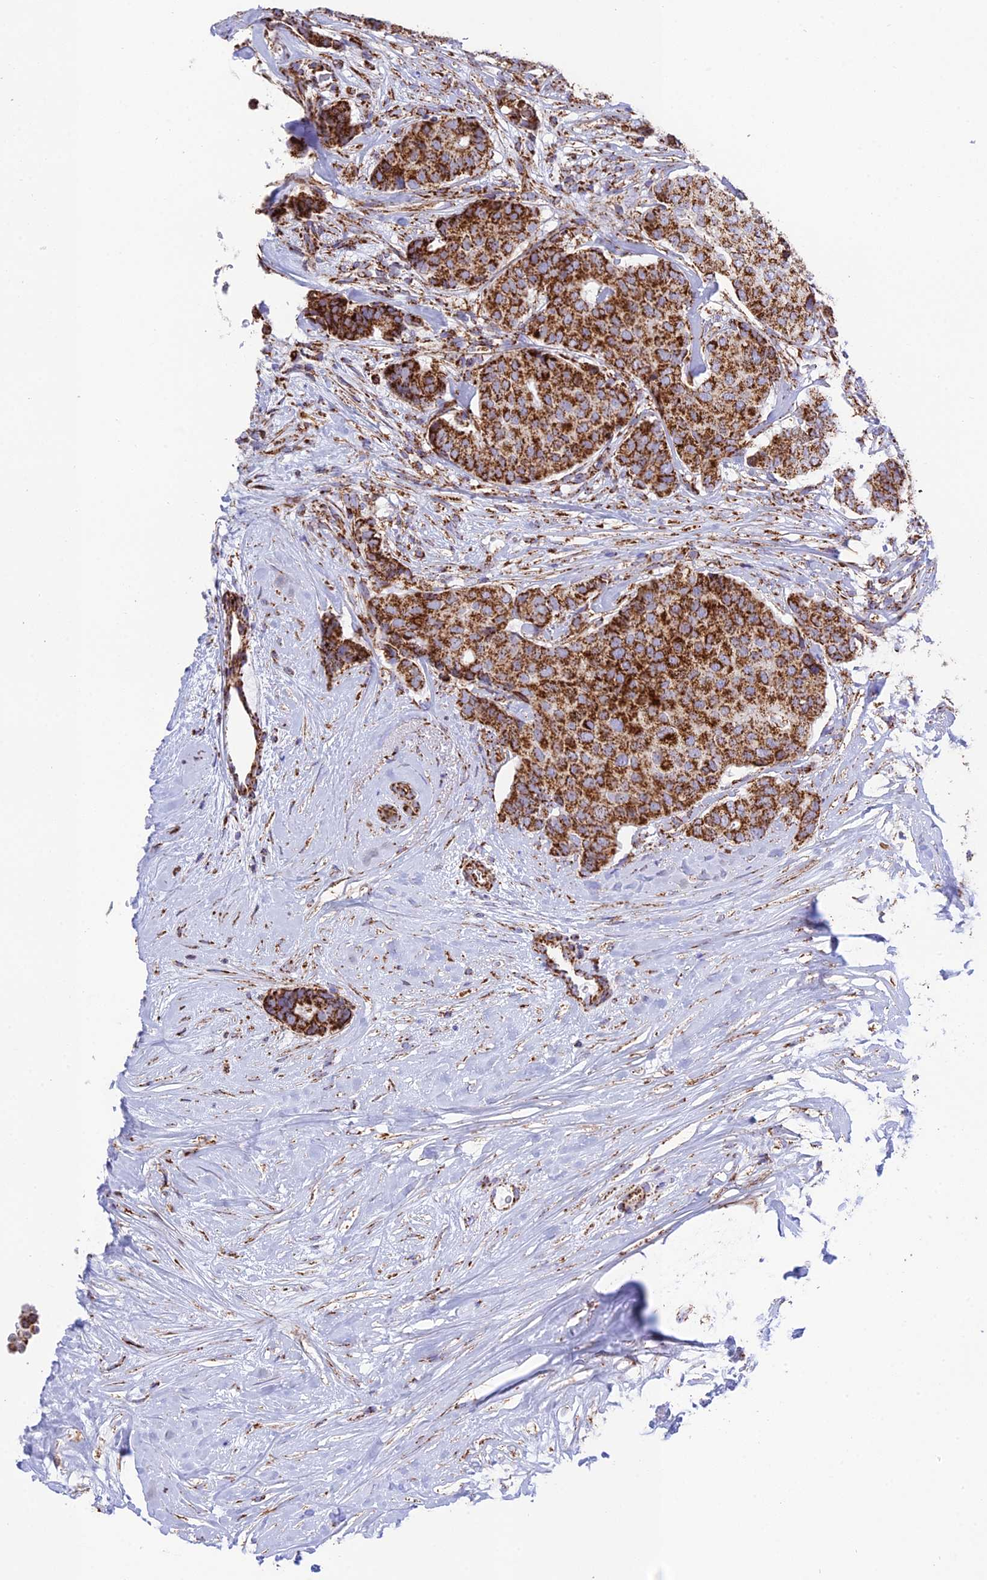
{"staining": {"intensity": "strong", "quantity": ">75%", "location": "cytoplasmic/membranous"}, "tissue": "breast cancer", "cell_type": "Tumor cells", "image_type": "cancer", "snomed": [{"axis": "morphology", "description": "Duct carcinoma"}, {"axis": "topography", "description": "Breast"}], "caption": "High-power microscopy captured an IHC histopathology image of intraductal carcinoma (breast), revealing strong cytoplasmic/membranous positivity in about >75% of tumor cells.", "gene": "CHCHD3", "patient": {"sex": "female", "age": 75}}